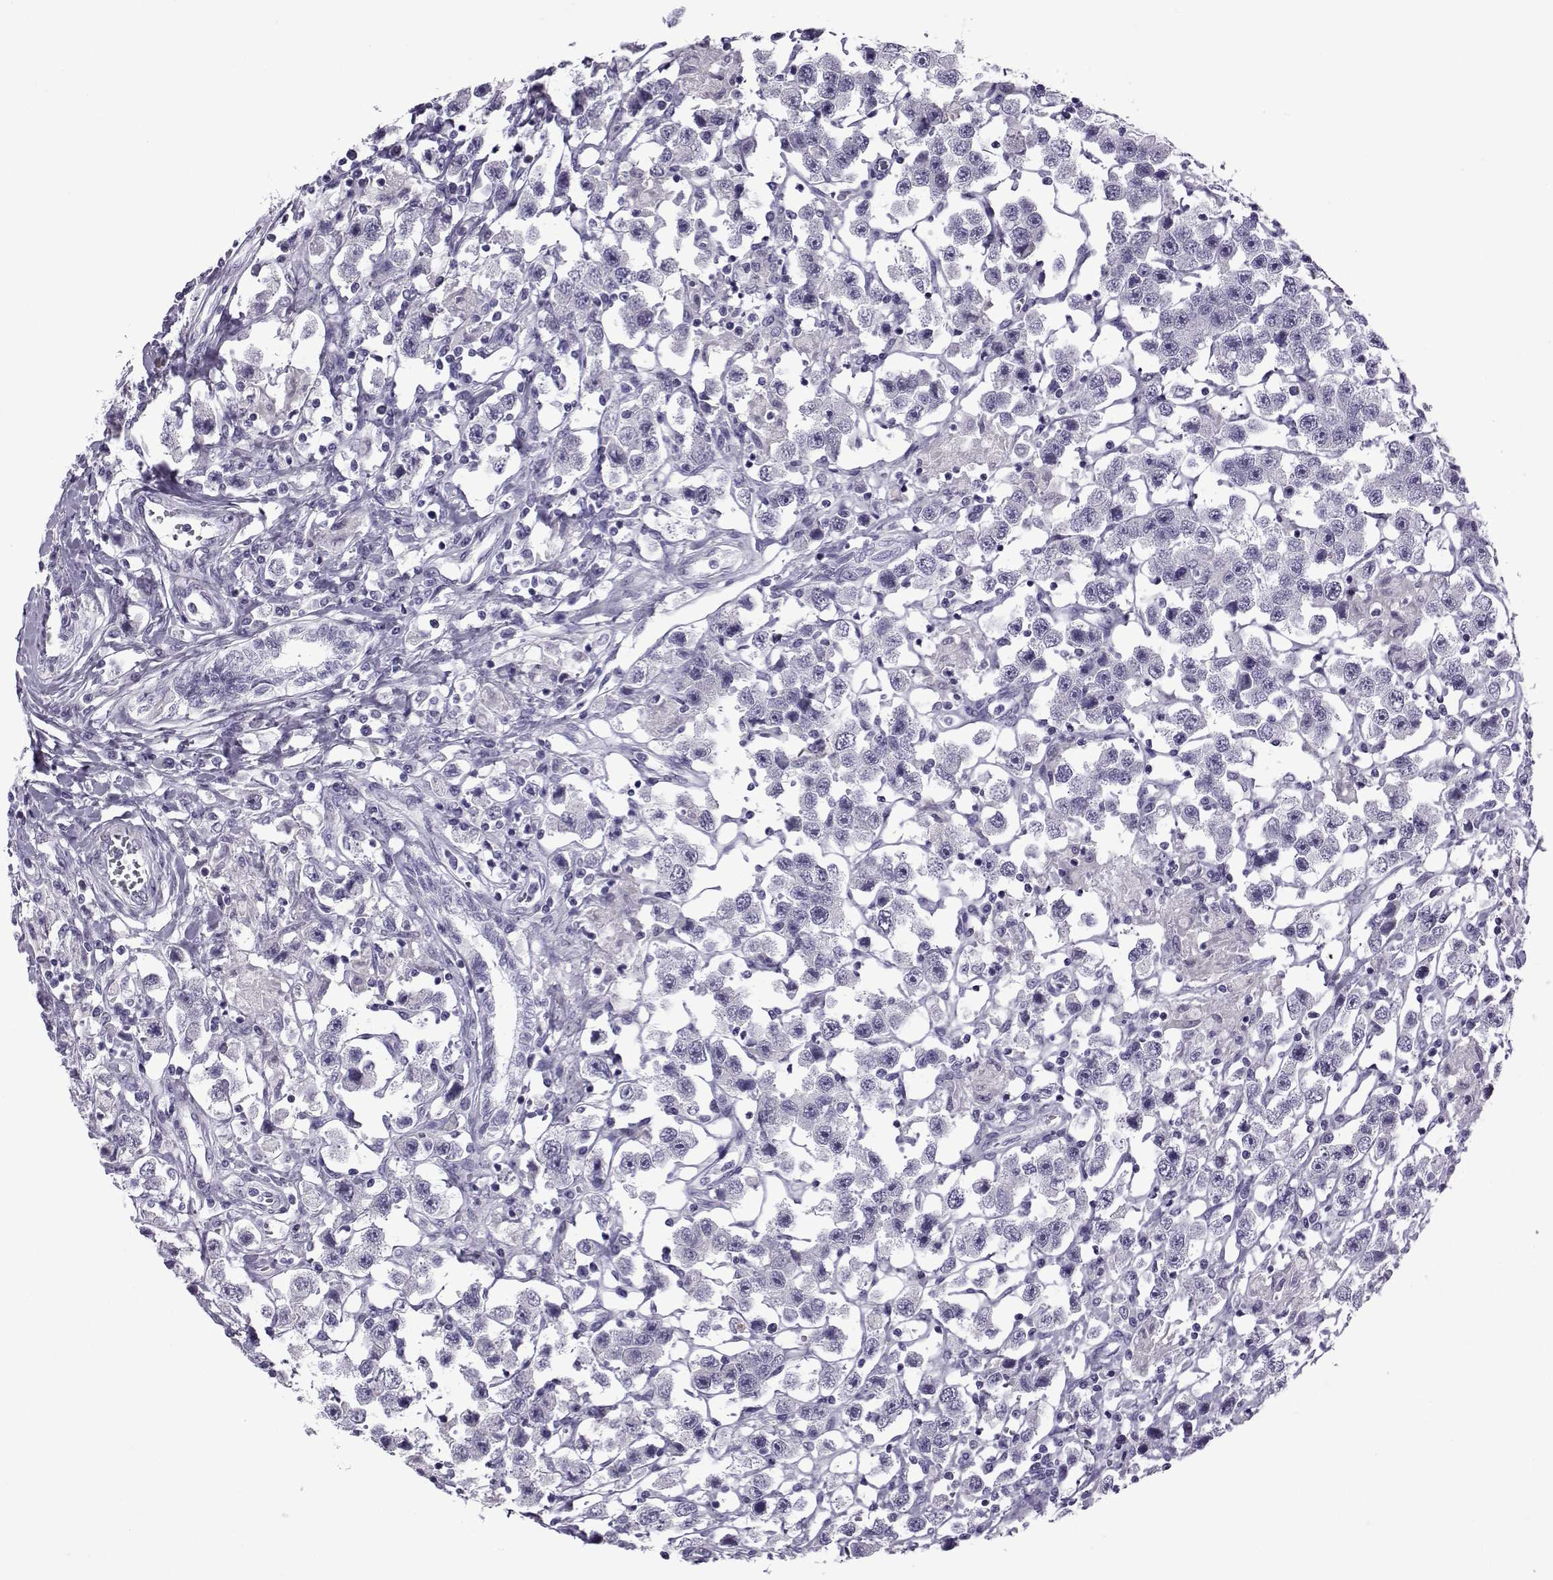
{"staining": {"intensity": "negative", "quantity": "none", "location": "none"}, "tissue": "testis cancer", "cell_type": "Tumor cells", "image_type": "cancer", "snomed": [{"axis": "morphology", "description": "Seminoma, NOS"}, {"axis": "topography", "description": "Testis"}], "caption": "This micrograph is of seminoma (testis) stained with immunohistochemistry (IHC) to label a protein in brown with the nuclei are counter-stained blue. There is no positivity in tumor cells.", "gene": "OIP5", "patient": {"sex": "male", "age": 45}}